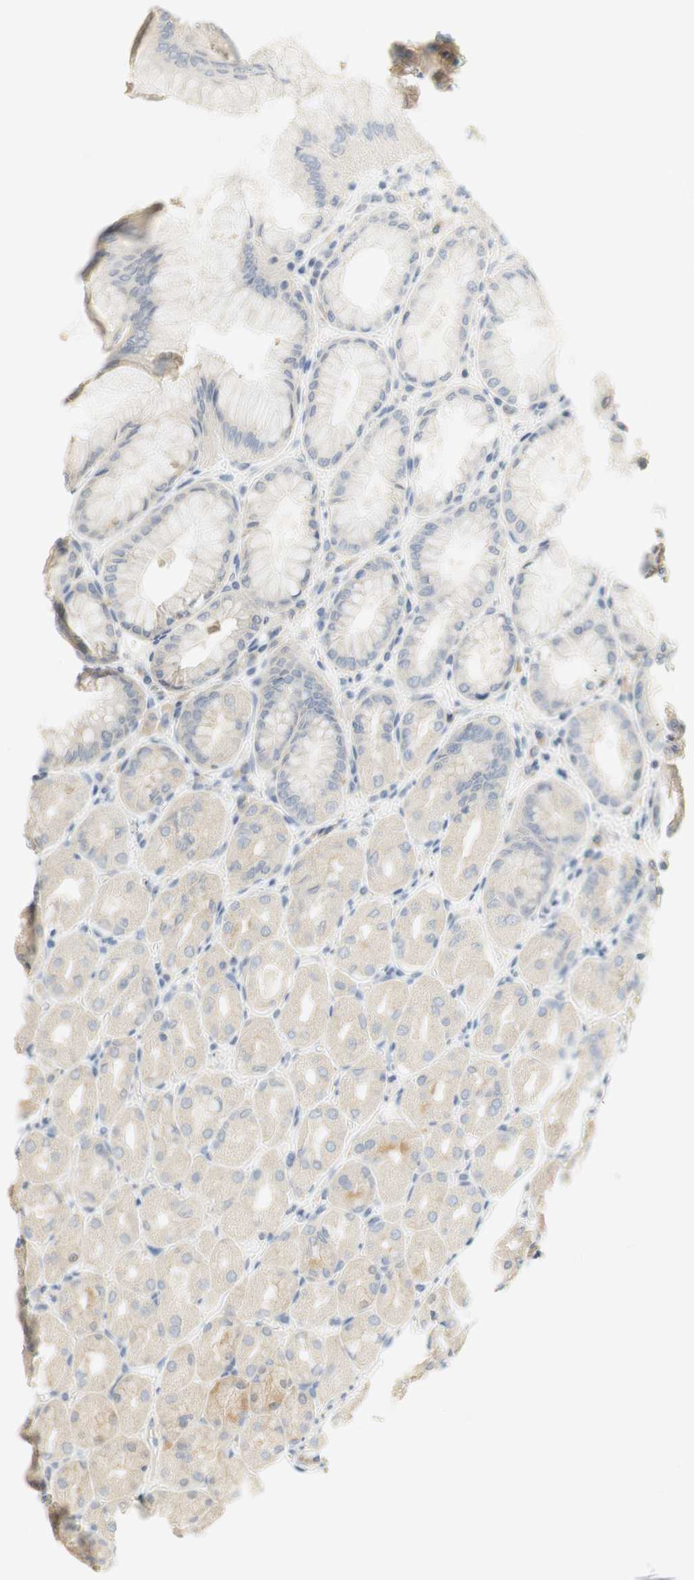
{"staining": {"intensity": "weak", "quantity": "<25%", "location": "cytoplasmic/membranous"}, "tissue": "stomach", "cell_type": "Glandular cells", "image_type": "normal", "snomed": [{"axis": "morphology", "description": "Normal tissue, NOS"}, {"axis": "topography", "description": "Stomach, upper"}], "caption": "This is a photomicrograph of IHC staining of normal stomach, which shows no staining in glandular cells.", "gene": "CCM2L", "patient": {"sex": "female", "age": 56}}